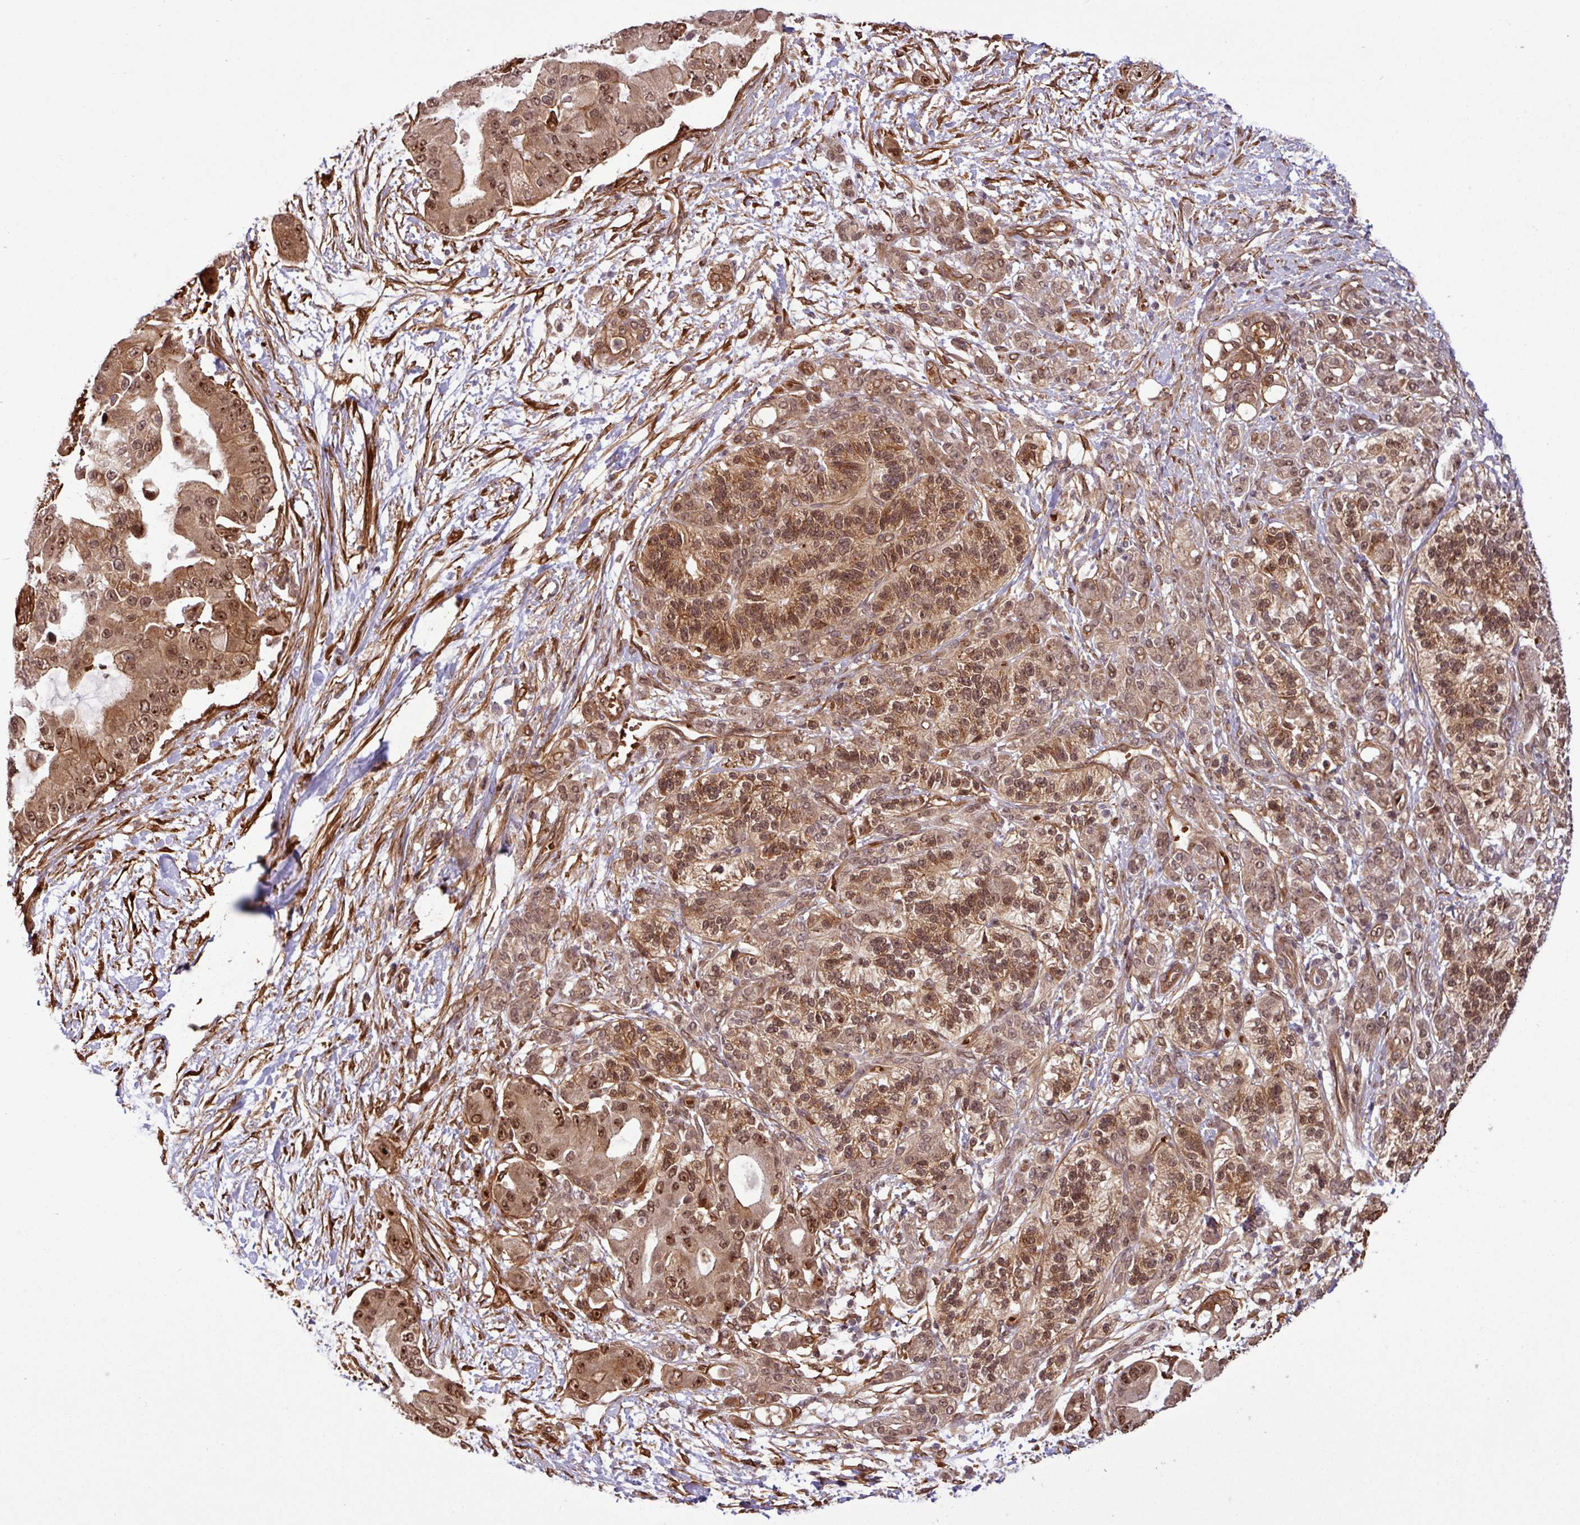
{"staining": {"intensity": "moderate", "quantity": ">75%", "location": "cytoplasmic/membranous,nuclear"}, "tissue": "pancreatic cancer", "cell_type": "Tumor cells", "image_type": "cancer", "snomed": [{"axis": "morphology", "description": "Adenocarcinoma, NOS"}, {"axis": "topography", "description": "Pancreas"}], "caption": "Tumor cells demonstrate moderate cytoplasmic/membranous and nuclear positivity in about >75% of cells in pancreatic adenocarcinoma.", "gene": "C7orf50", "patient": {"sex": "male", "age": 57}}